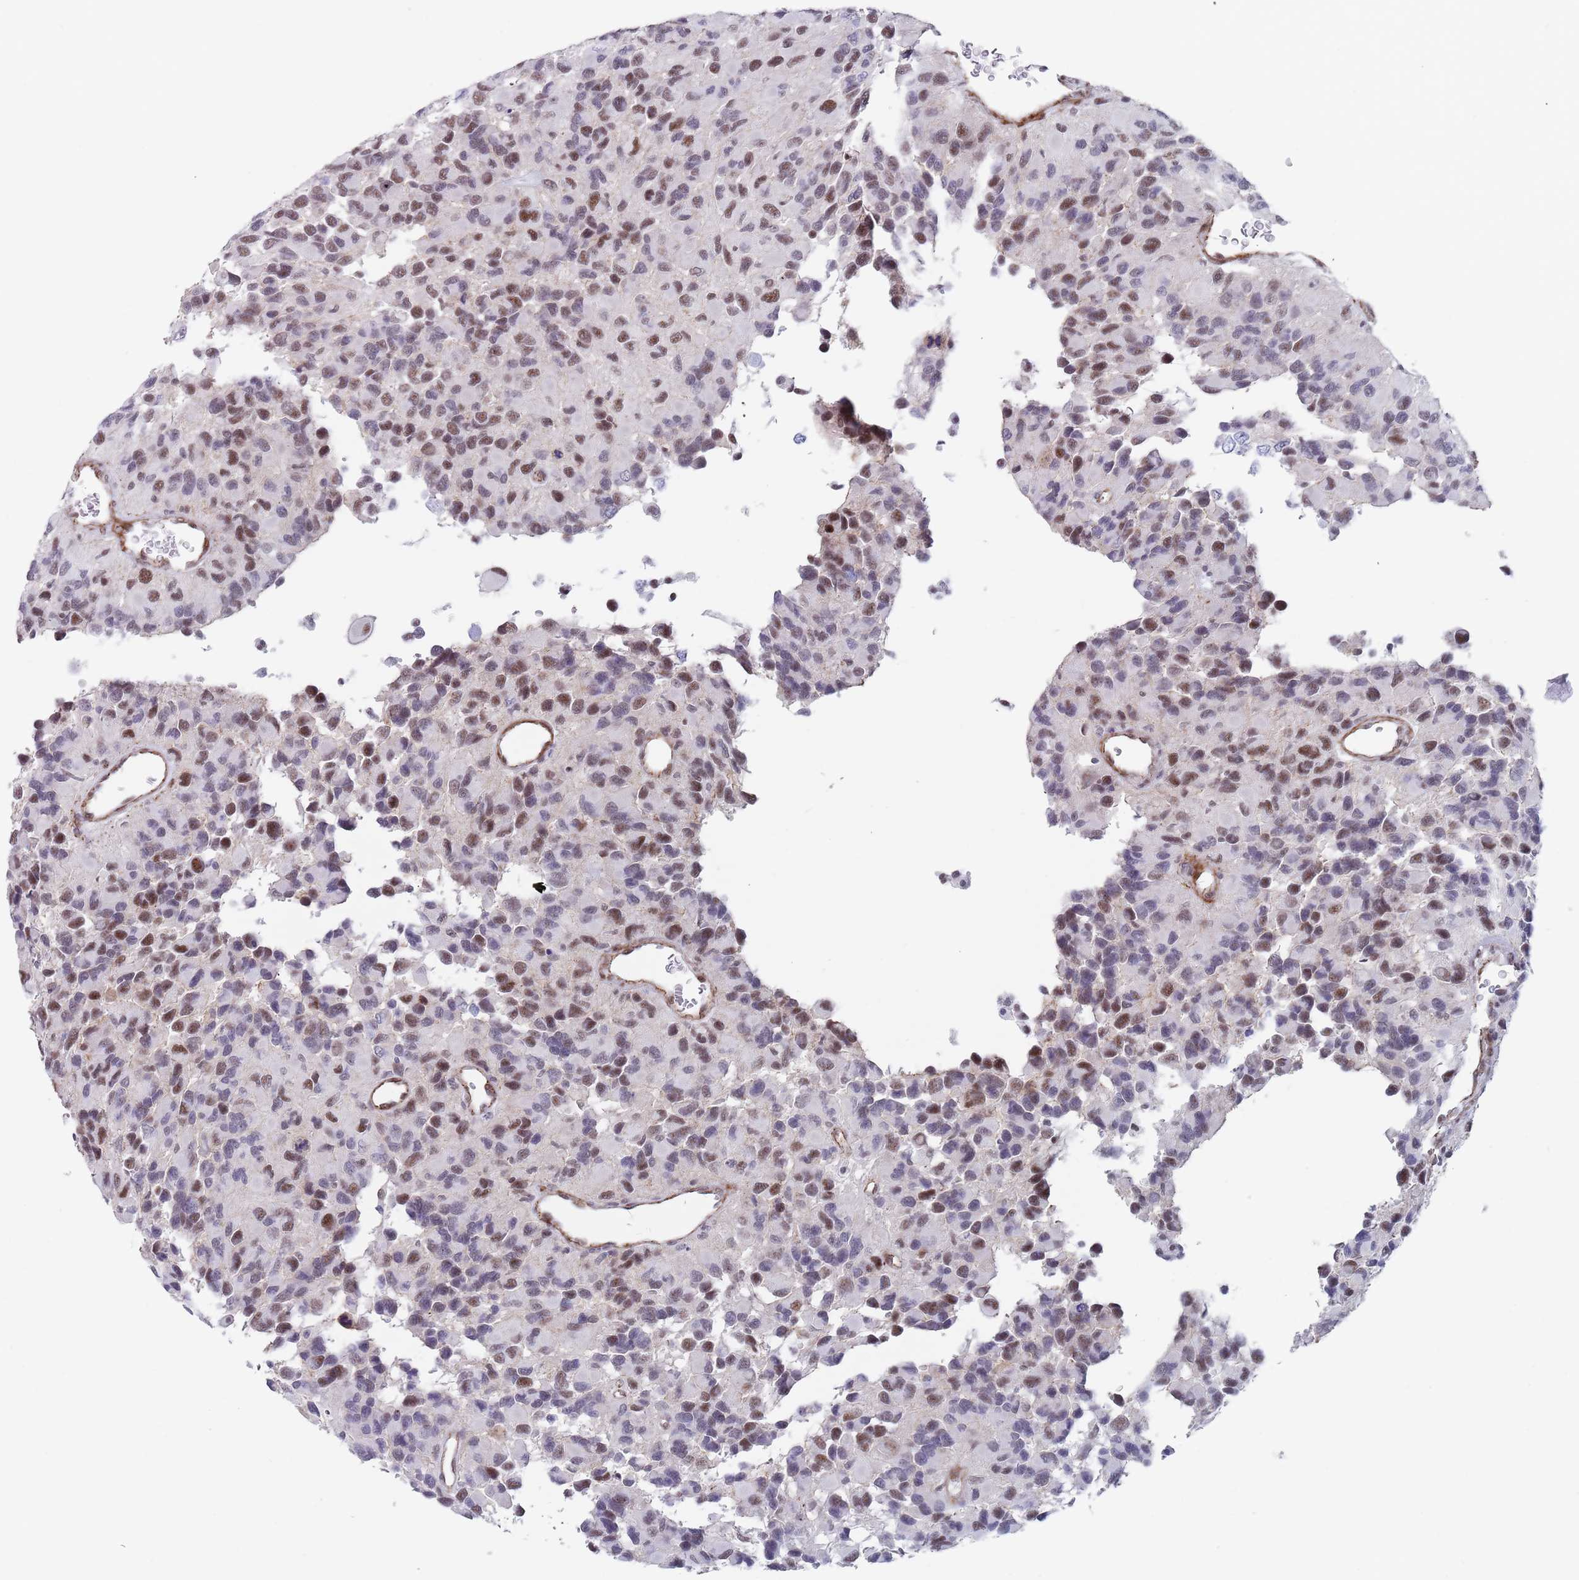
{"staining": {"intensity": "weak", "quantity": "25%-75%", "location": "nuclear"}, "tissue": "glioma", "cell_type": "Tumor cells", "image_type": "cancer", "snomed": [{"axis": "morphology", "description": "Glioma, malignant, High grade"}, {"axis": "topography", "description": "Brain"}], "caption": "A histopathology image showing weak nuclear positivity in approximately 25%-75% of tumor cells in malignant glioma (high-grade), as visualized by brown immunohistochemical staining.", "gene": "OR5A2", "patient": {"sex": "male", "age": 77}}